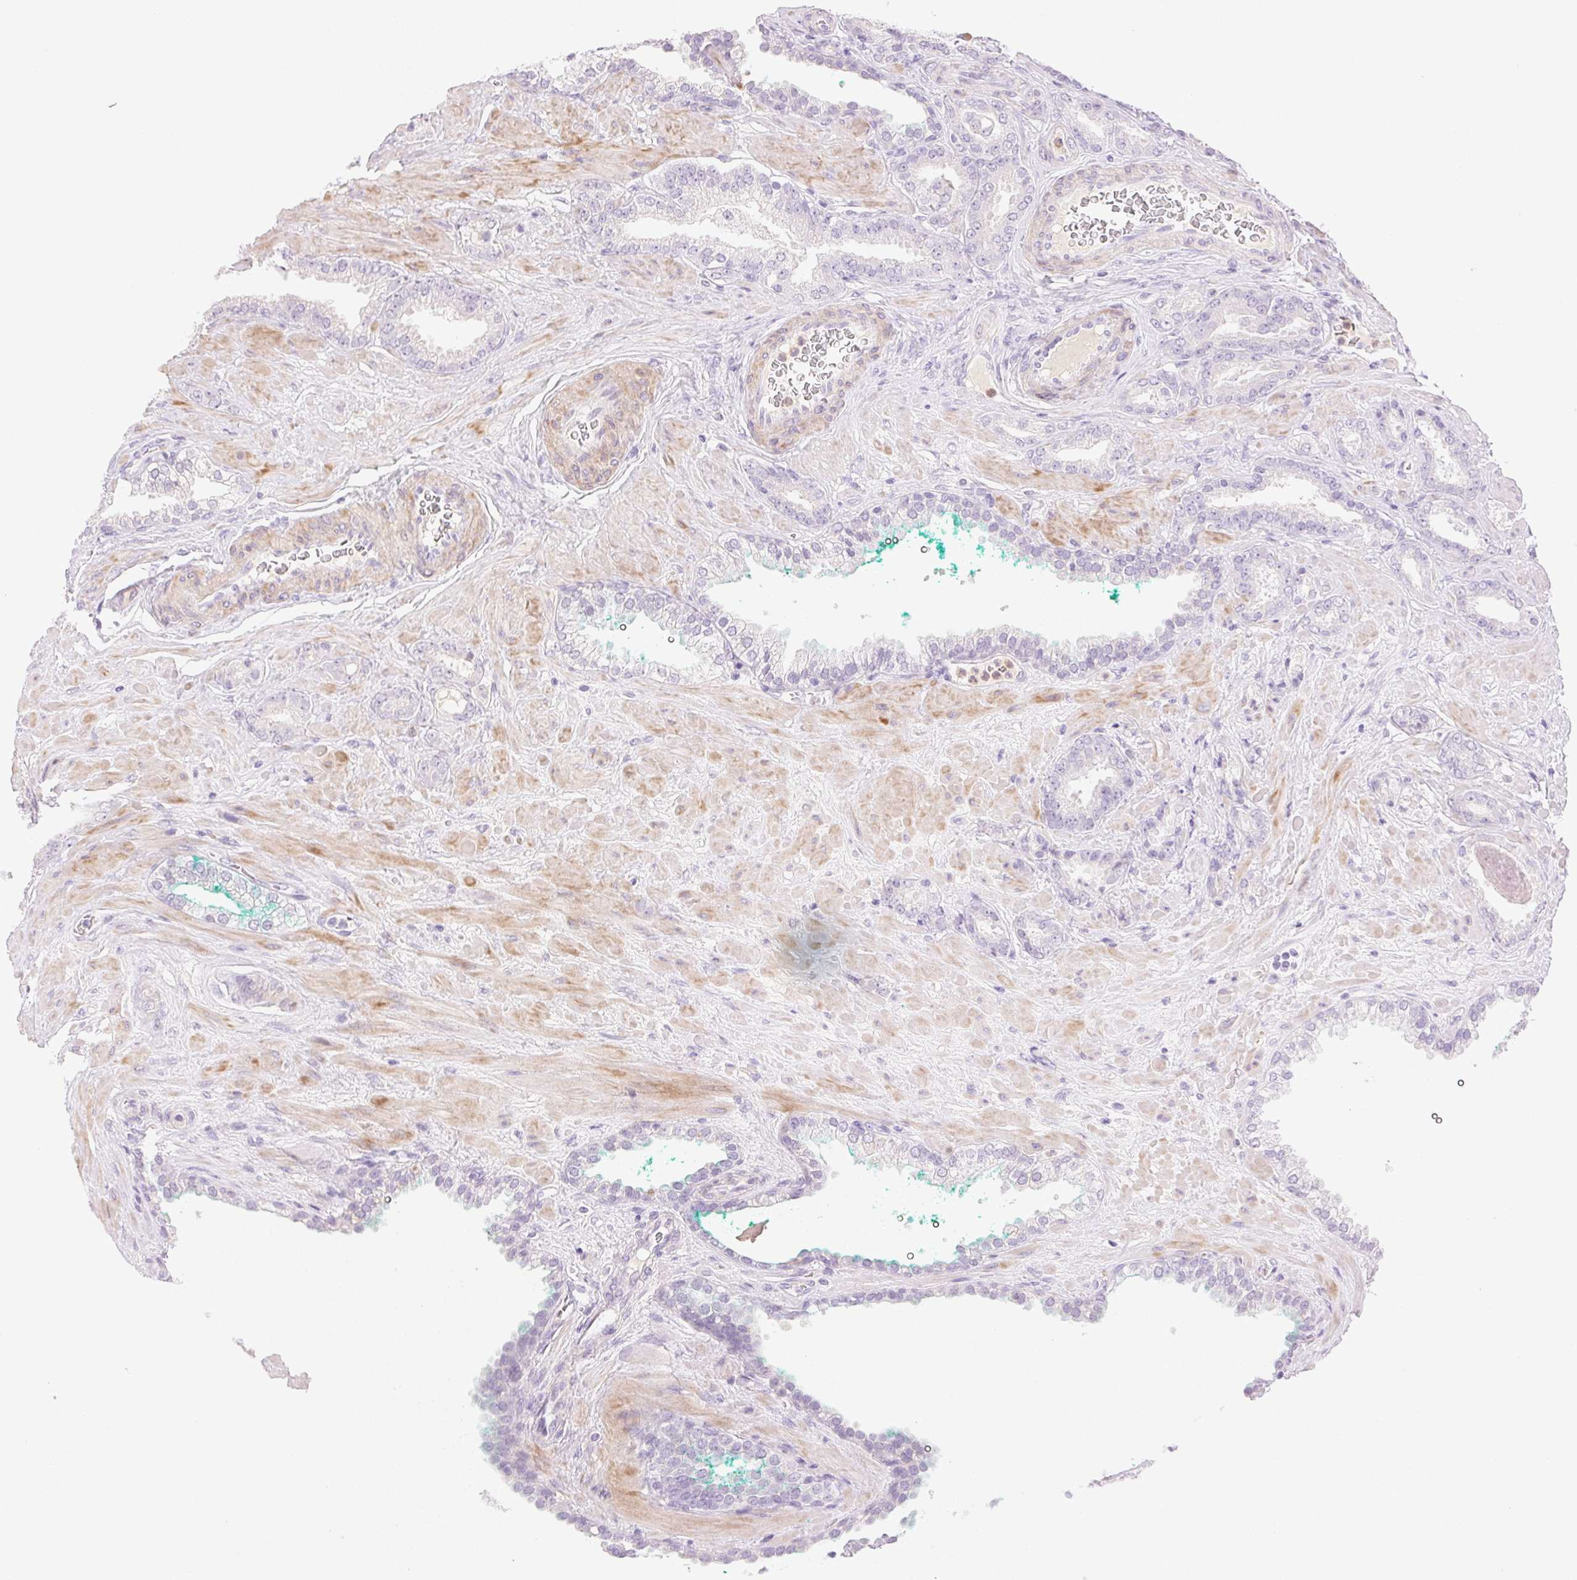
{"staining": {"intensity": "negative", "quantity": "none", "location": "none"}, "tissue": "prostate cancer", "cell_type": "Tumor cells", "image_type": "cancer", "snomed": [{"axis": "morphology", "description": "Adenocarcinoma, High grade"}, {"axis": "topography", "description": "Prostate"}], "caption": "Prostate cancer (high-grade adenocarcinoma) was stained to show a protein in brown. There is no significant expression in tumor cells.", "gene": "EMX2", "patient": {"sex": "male", "age": 56}}